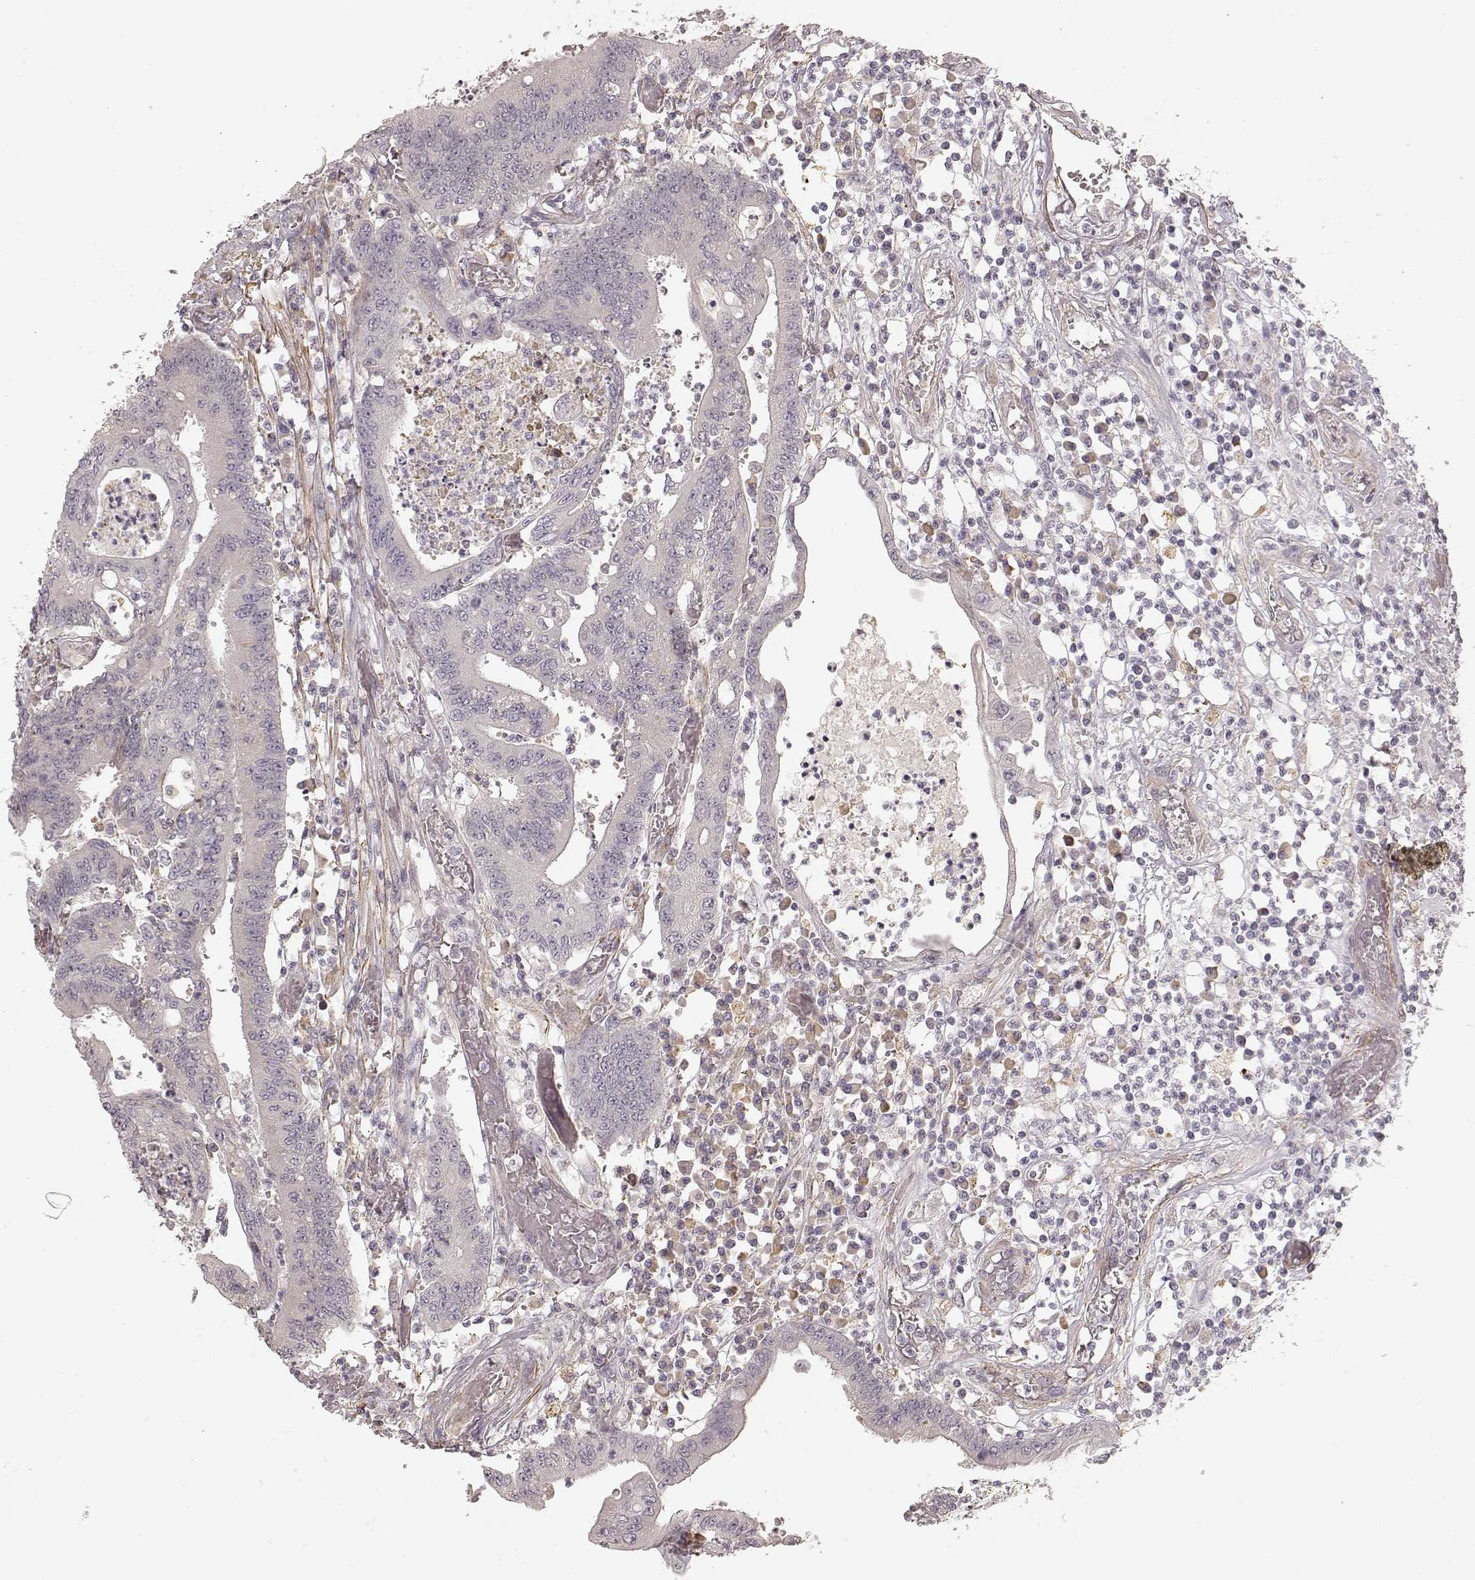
{"staining": {"intensity": "negative", "quantity": "none", "location": "none"}, "tissue": "colorectal cancer", "cell_type": "Tumor cells", "image_type": "cancer", "snomed": [{"axis": "morphology", "description": "Adenocarcinoma, NOS"}, {"axis": "topography", "description": "Rectum"}], "caption": "This is a histopathology image of IHC staining of colorectal cancer (adenocarcinoma), which shows no staining in tumor cells. (Stains: DAB immunohistochemistry with hematoxylin counter stain, Microscopy: brightfield microscopy at high magnification).", "gene": "KCNJ9", "patient": {"sex": "male", "age": 54}}